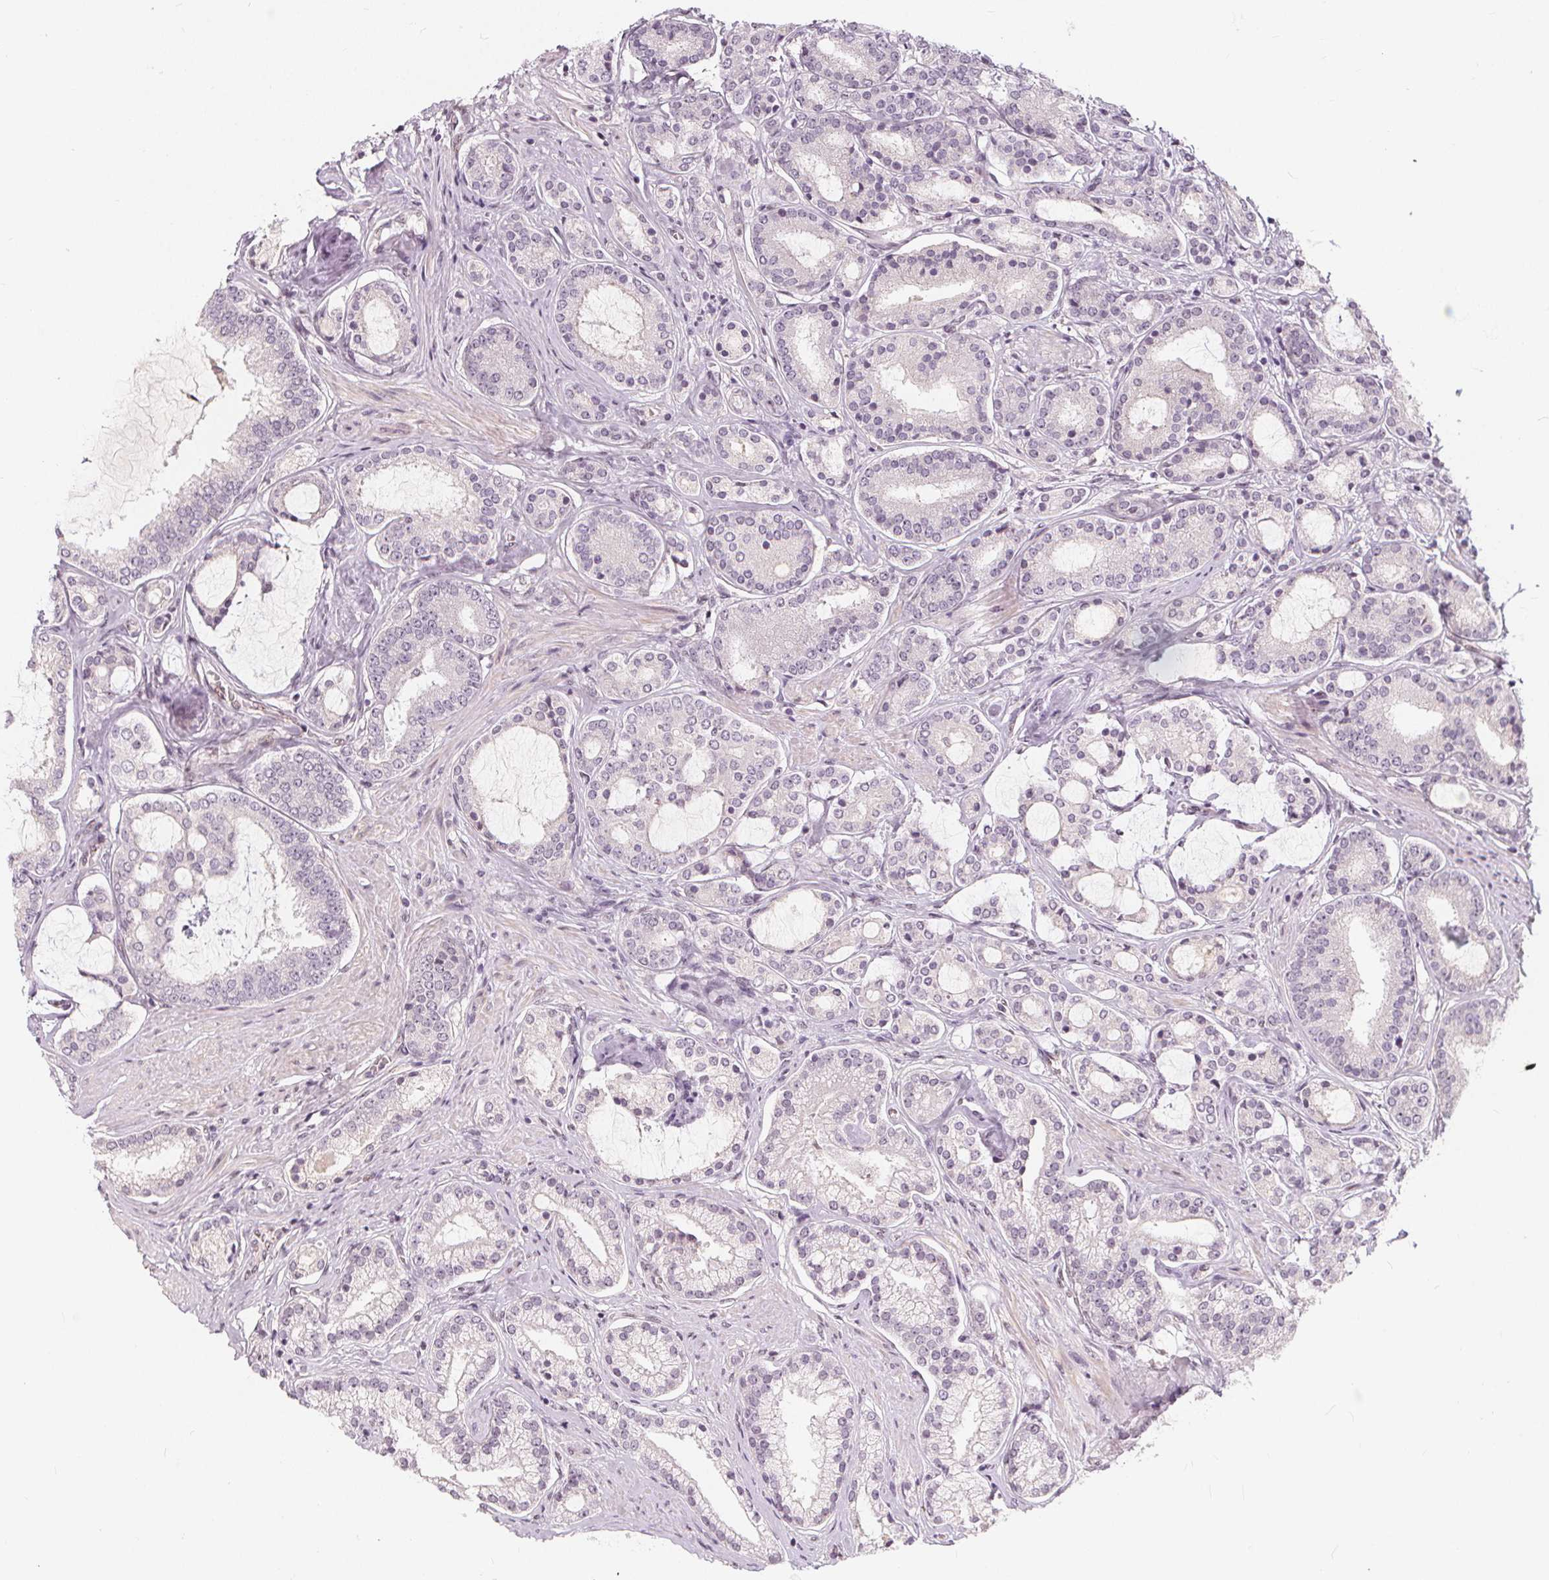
{"staining": {"intensity": "negative", "quantity": "none", "location": "none"}, "tissue": "prostate cancer", "cell_type": "Tumor cells", "image_type": "cancer", "snomed": [{"axis": "morphology", "description": "Adenocarcinoma, High grade"}, {"axis": "topography", "description": "Prostate"}], "caption": "Tumor cells show no significant positivity in high-grade adenocarcinoma (prostate).", "gene": "DRC3", "patient": {"sex": "male", "age": 63}}